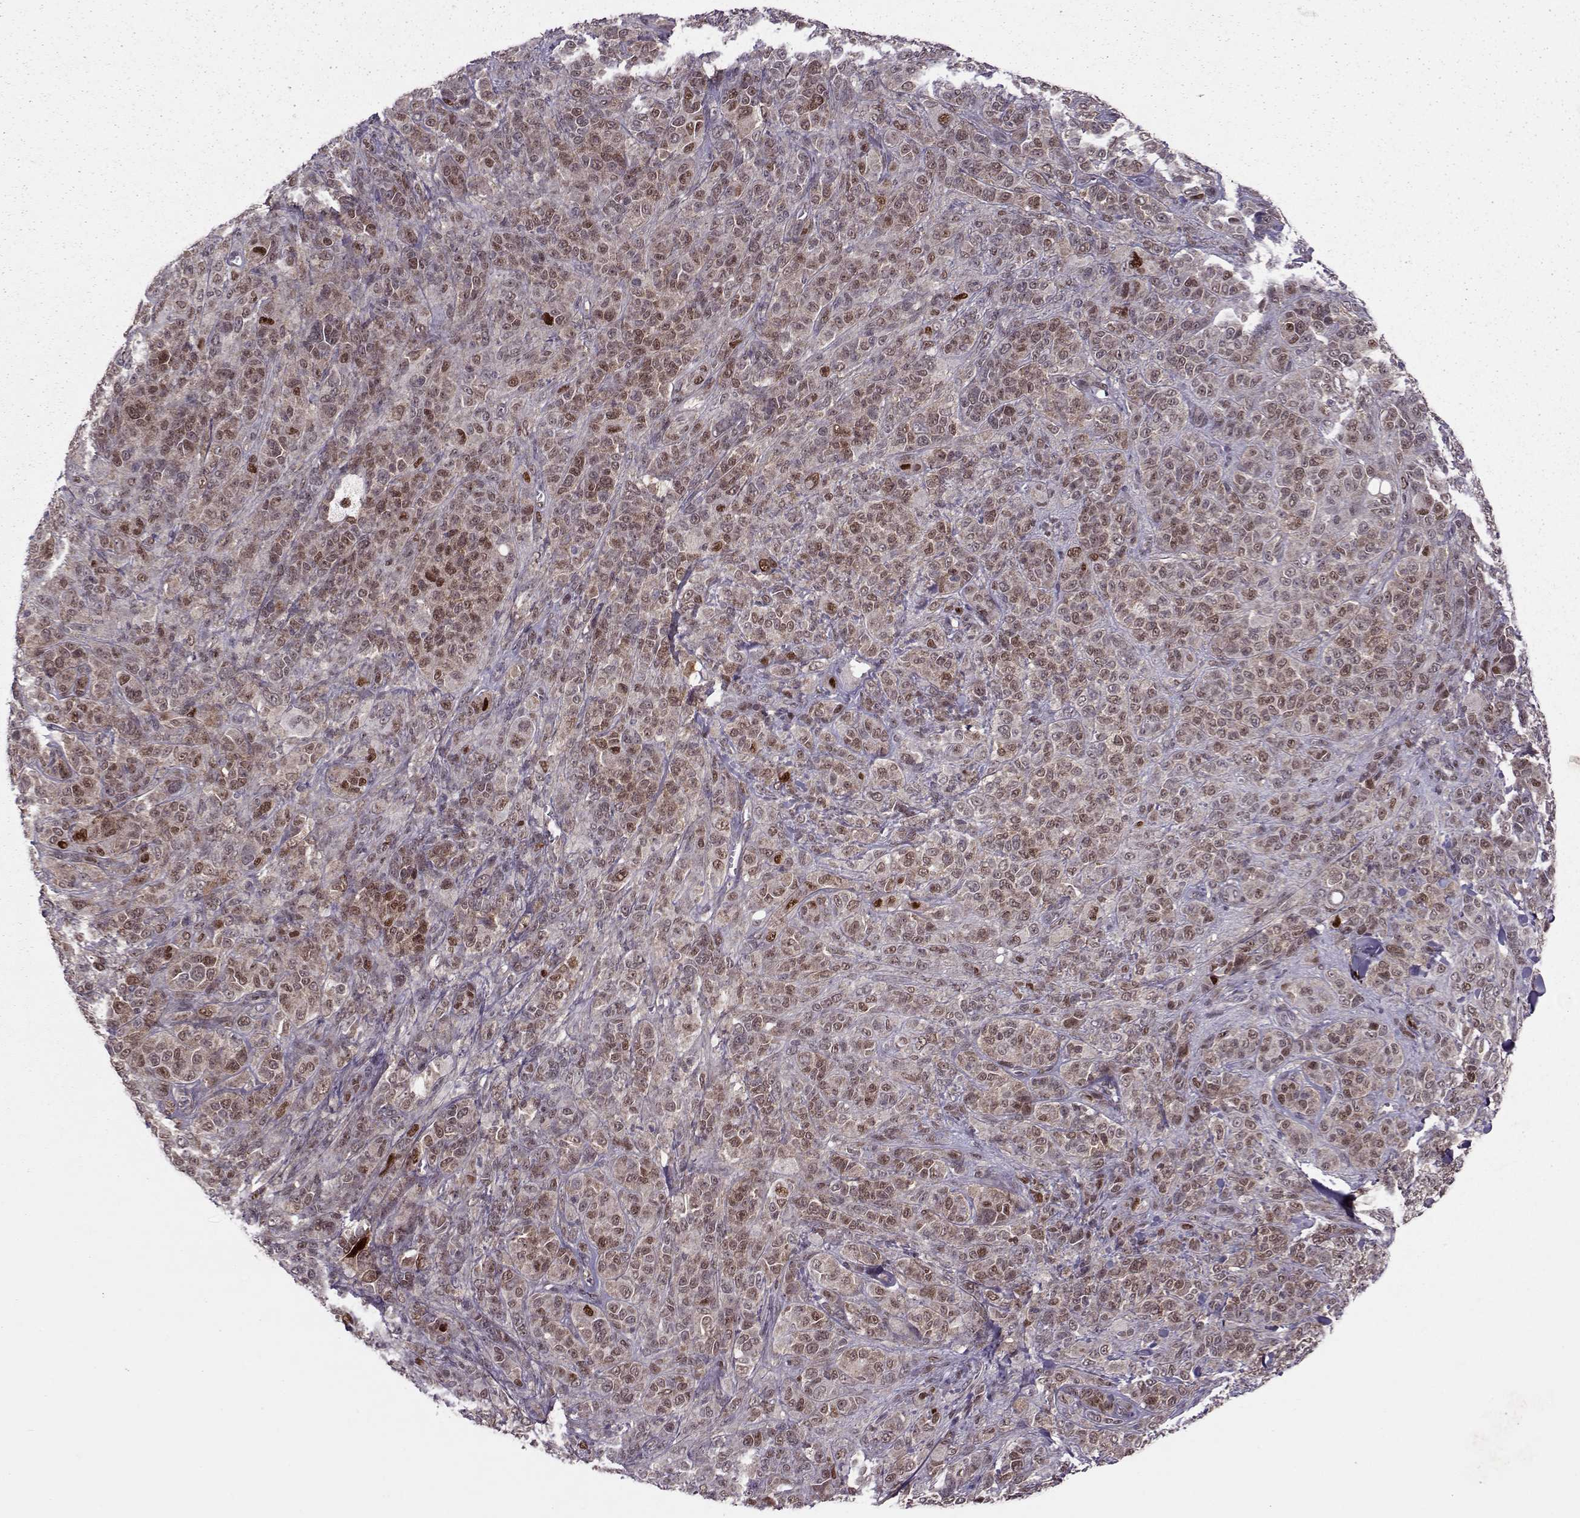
{"staining": {"intensity": "strong", "quantity": "25%-75%", "location": "nuclear"}, "tissue": "melanoma", "cell_type": "Tumor cells", "image_type": "cancer", "snomed": [{"axis": "morphology", "description": "Malignant melanoma, NOS"}, {"axis": "topography", "description": "Skin"}], "caption": "Immunohistochemical staining of human melanoma shows strong nuclear protein expression in about 25%-75% of tumor cells. (DAB (3,3'-diaminobenzidine) IHC, brown staining for protein, blue staining for nuclei).", "gene": "CDK4", "patient": {"sex": "female", "age": 87}}